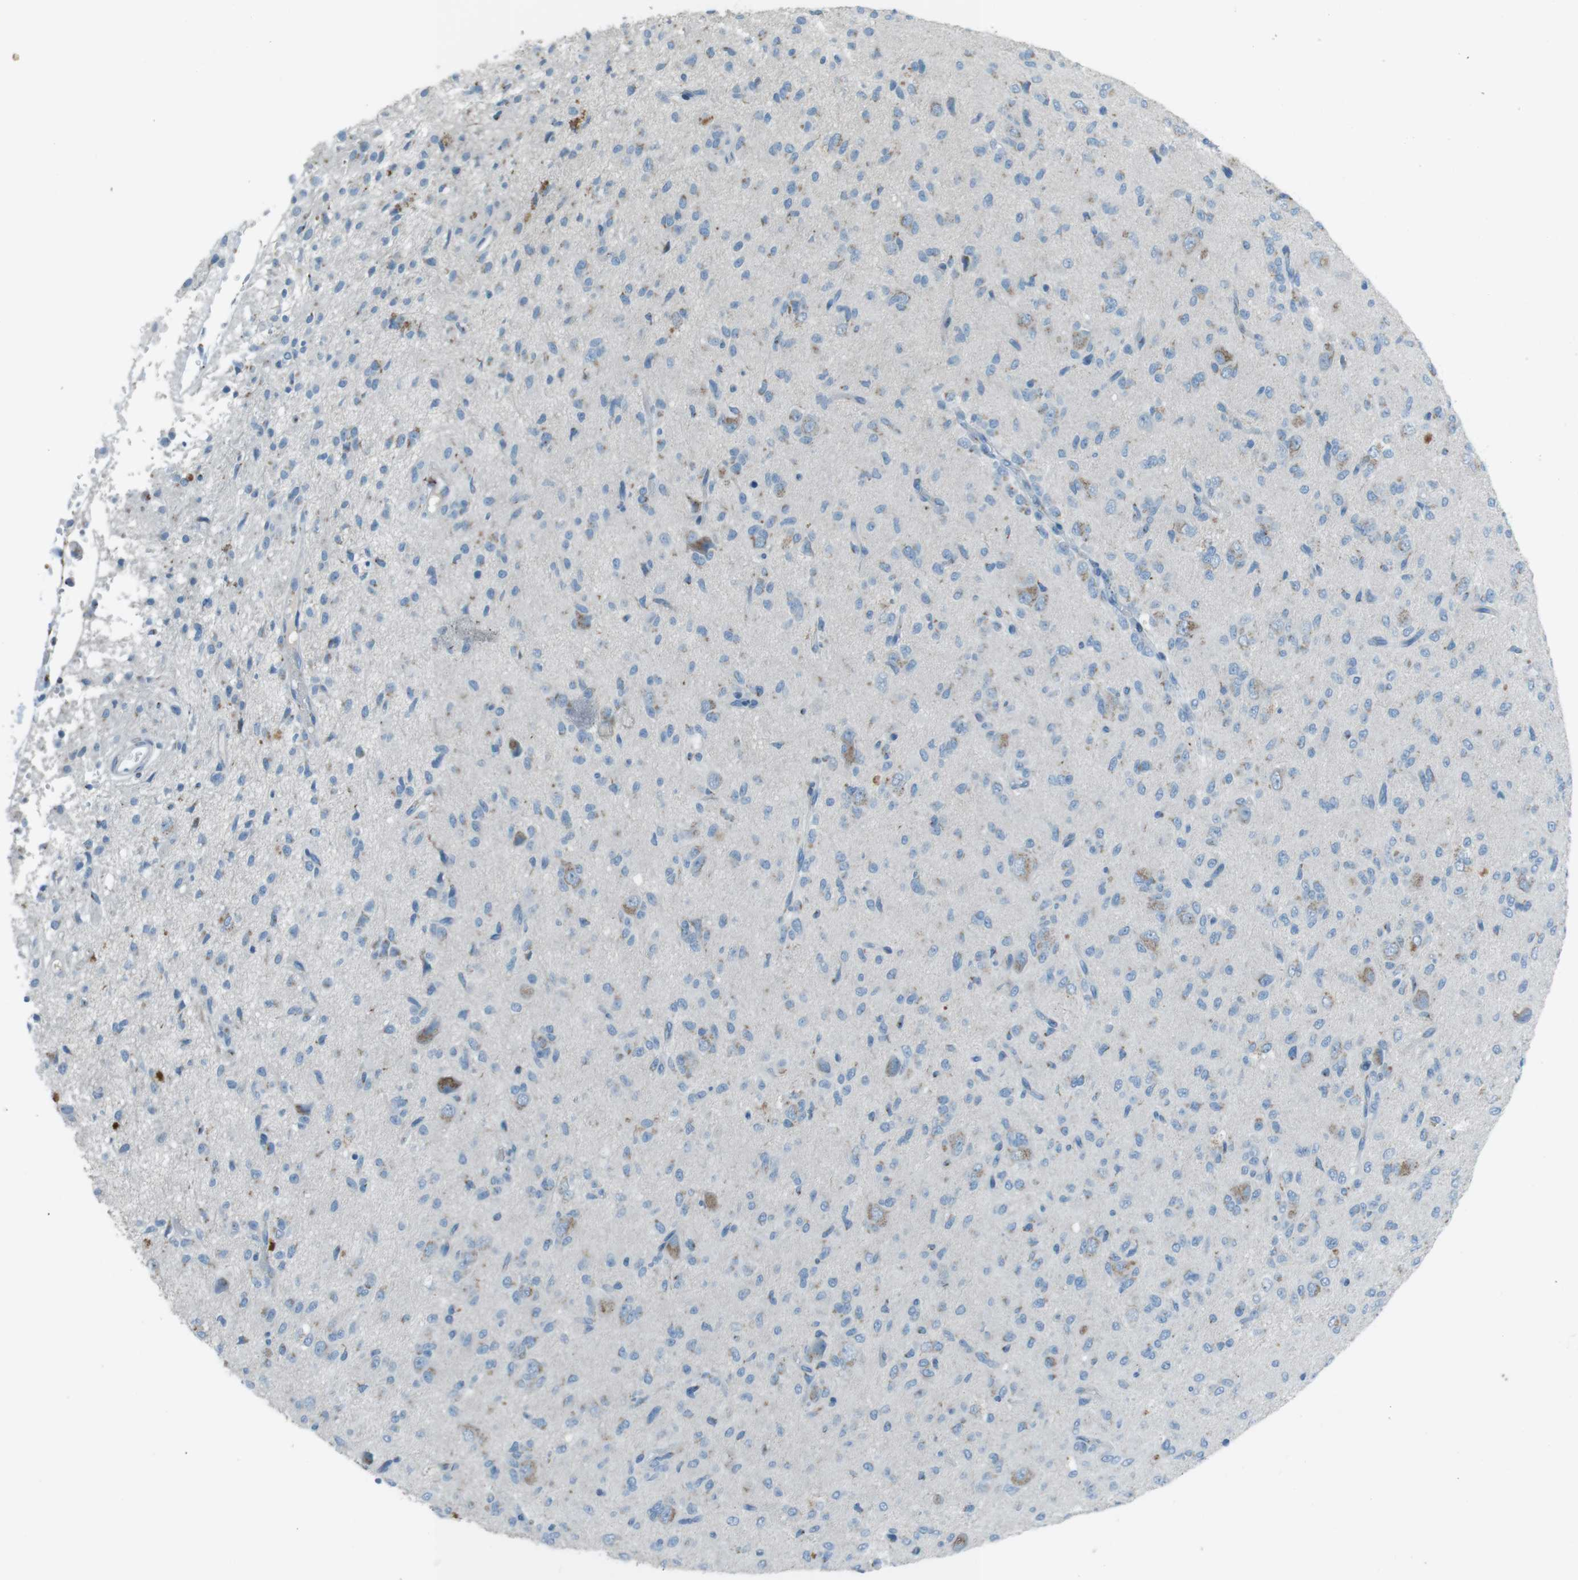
{"staining": {"intensity": "weak", "quantity": "<25%", "location": "cytoplasmic/membranous"}, "tissue": "glioma", "cell_type": "Tumor cells", "image_type": "cancer", "snomed": [{"axis": "morphology", "description": "Glioma, malignant, High grade"}, {"axis": "topography", "description": "Brain"}], "caption": "The histopathology image displays no staining of tumor cells in malignant high-grade glioma.", "gene": "TXNDC15", "patient": {"sex": "female", "age": 59}}